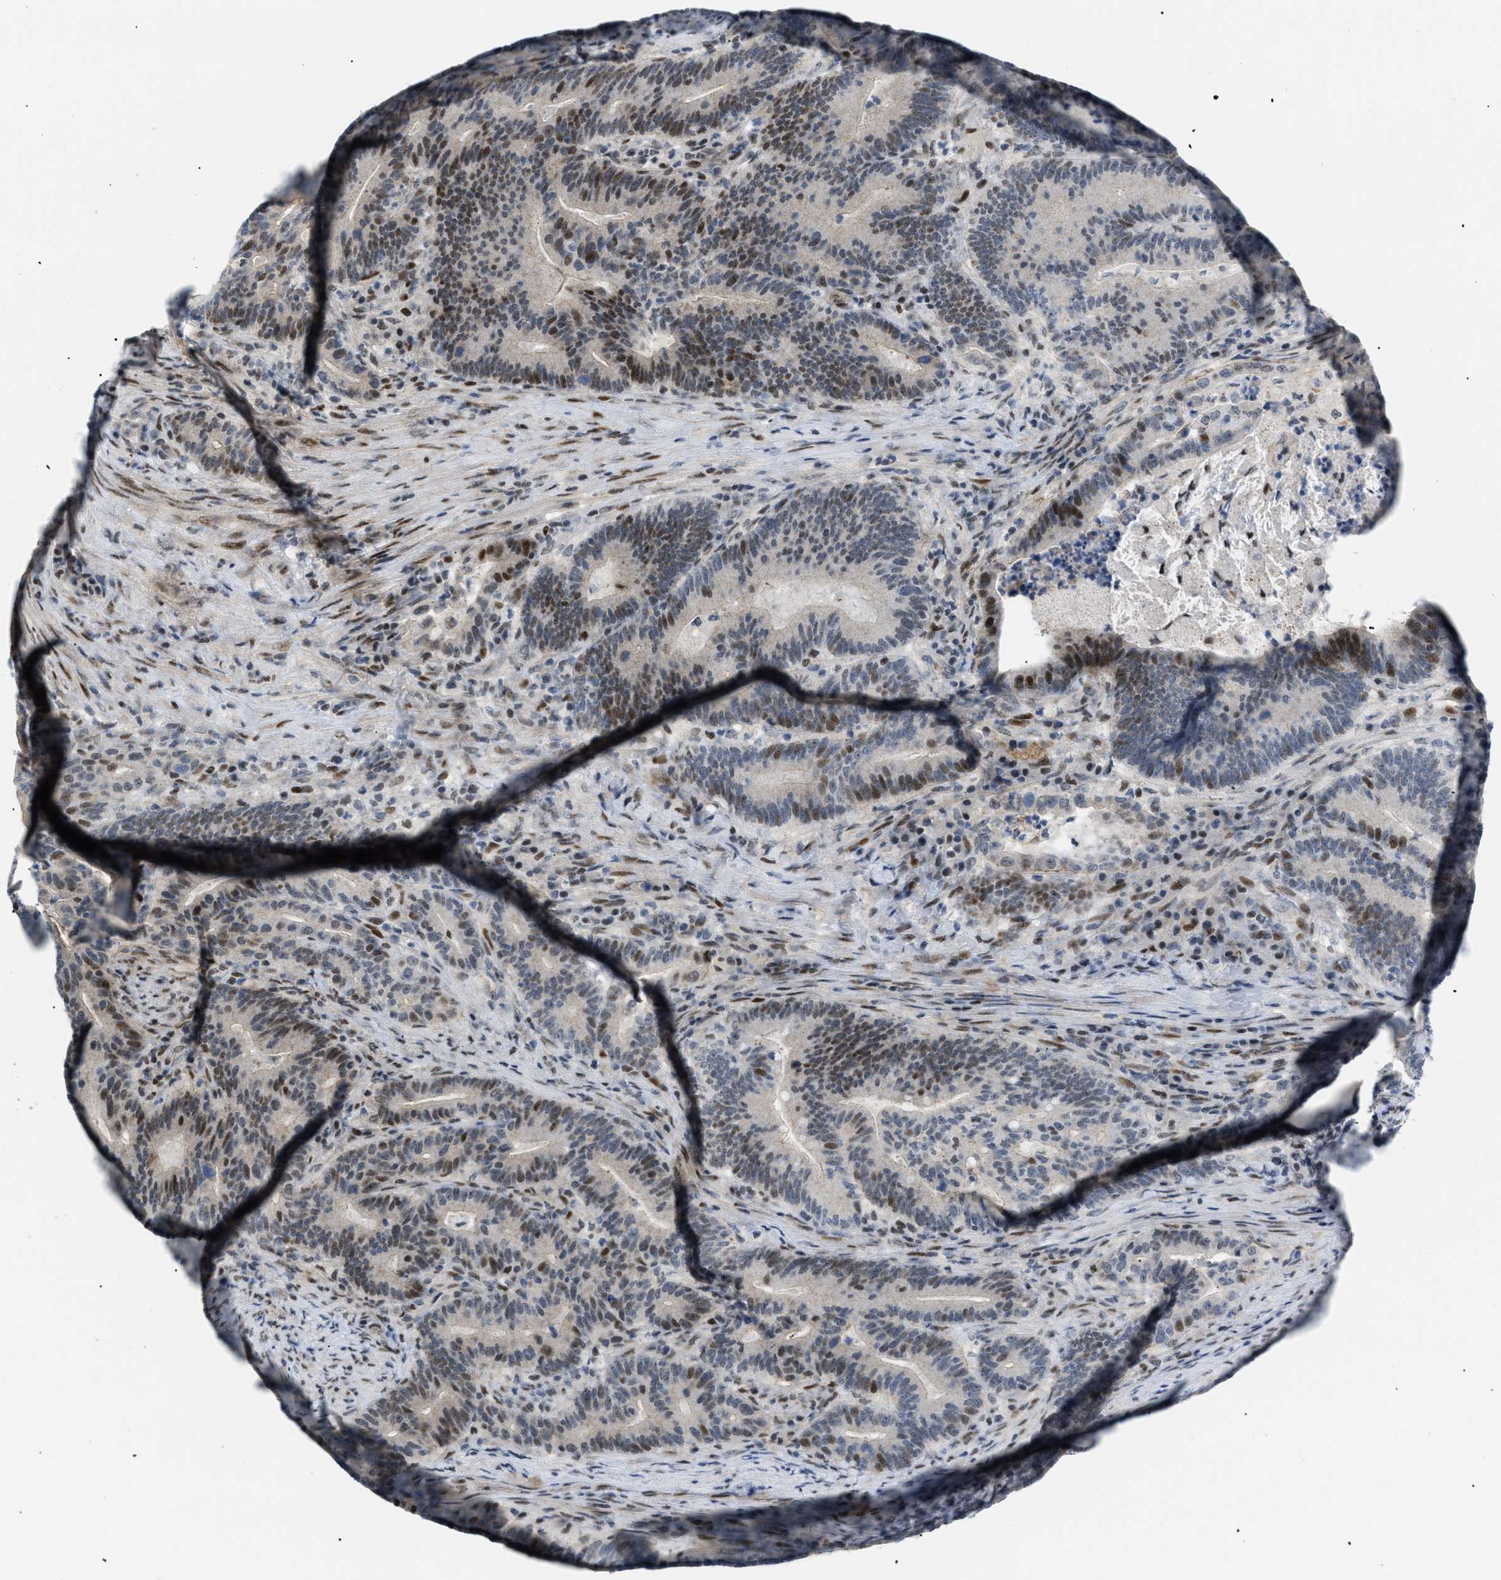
{"staining": {"intensity": "strong", "quantity": ">75%", "location": "nuclear"}, "tissue": "colorectal cancer", "cell_type": "Tumor cells", "image_type": "cancer", "snomed": [{"axis": "morphology", "description": "Normal tissue, NOS"}, {"axis": "morphology", "description": "Adenocarcinoma, NOS"}, {"axis": "topography", "description": "Colon"}], "caption": "Immunohistochemistry (DAB (3,3'-diaminobenzidine)) staining of human colorectal cancer demonstrates strong nuclear protein positivity in about >75% of tumor cells.", "gene": "MED1", "patient": {"sex": "female", "age": 66}}